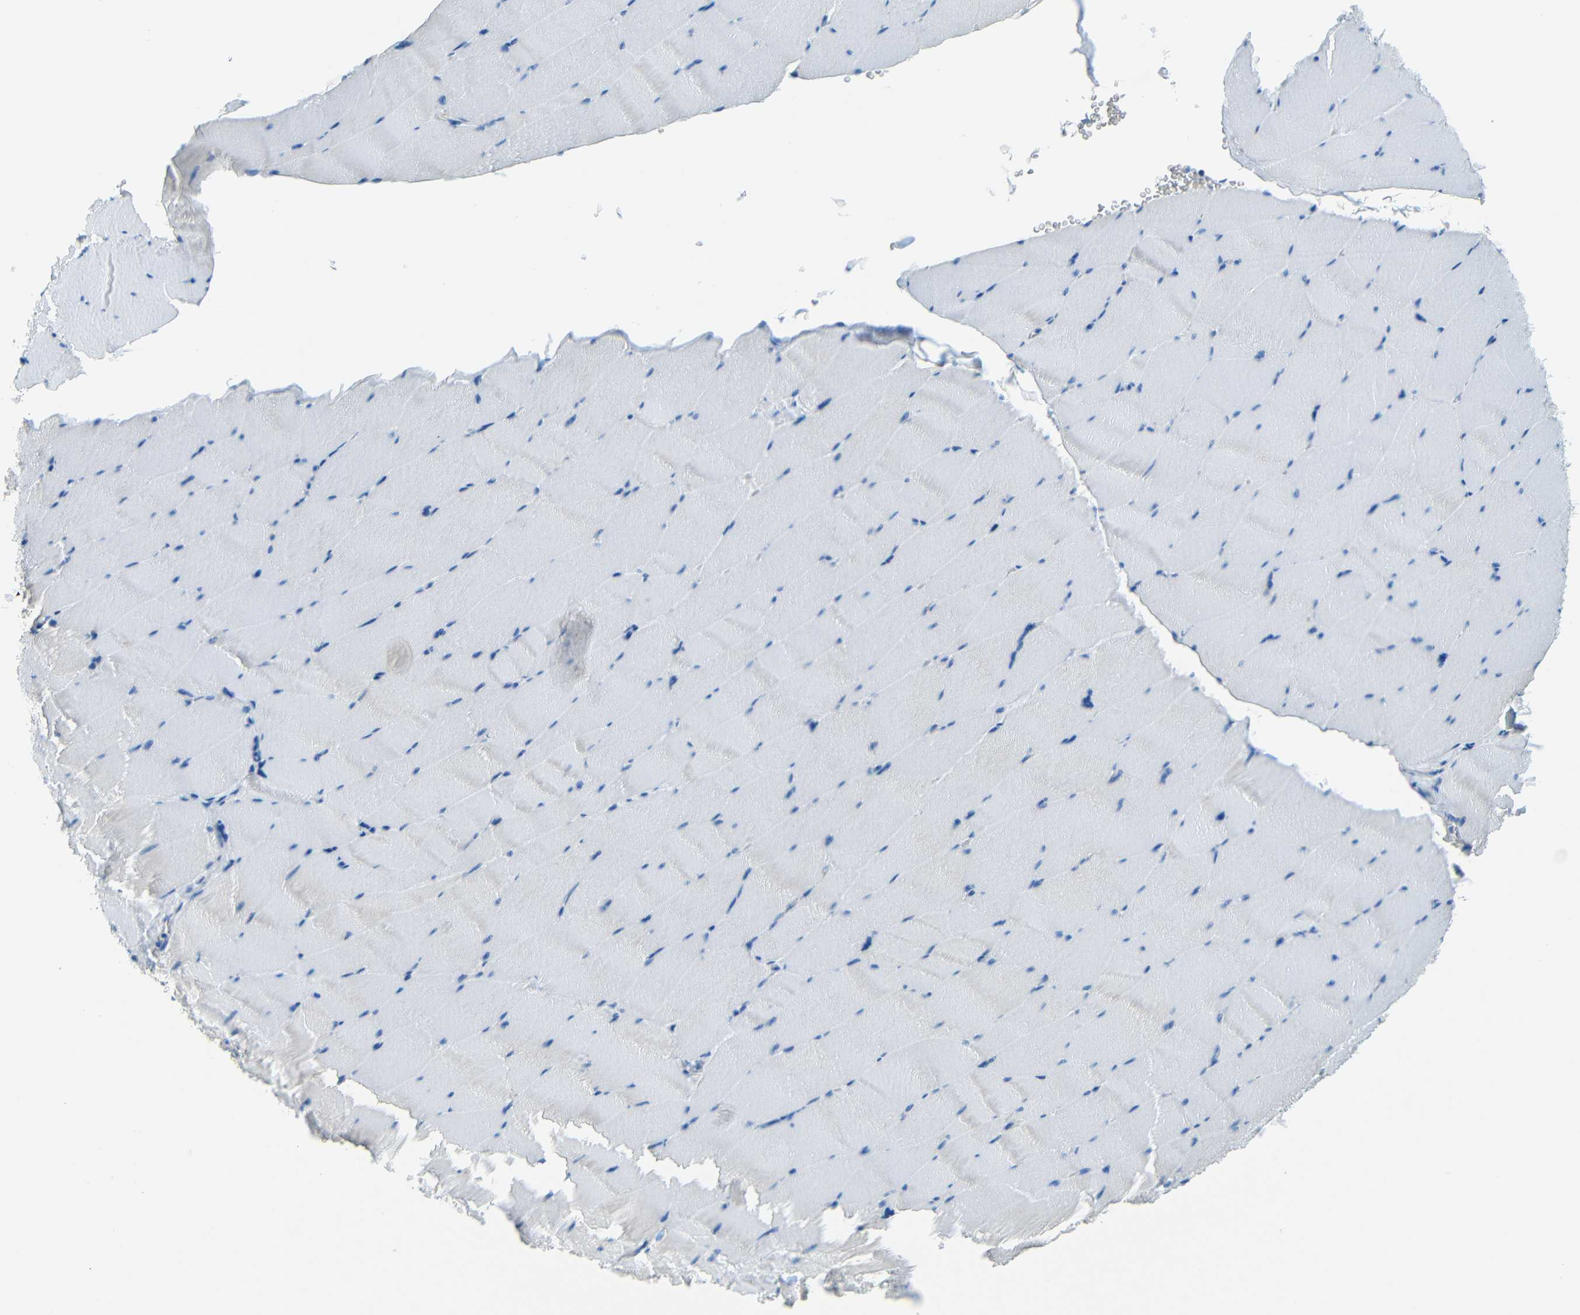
{"staining": {"intensity": "weak", "quantity": "<25%", "location": "cytoplasmic/membranous"}, "tissue": "skeletal muscle", "cell_type": "Myocytes", "image_type": "normal", "snomed": [{"axis": "morphology", "description": "Normal tissue, NOS"}, {"axis": "topography", "description": "Skeletal muscle"}], "caption": "Immunohistochemistry image of benign skeletal muscle stained for a protein (brown), which exhibits no positivity in myocytes. (DAB immunohistochemistry, high magnification).", "gene": "CYP26B1", "patient": {"sex": "male", "age": 62}}